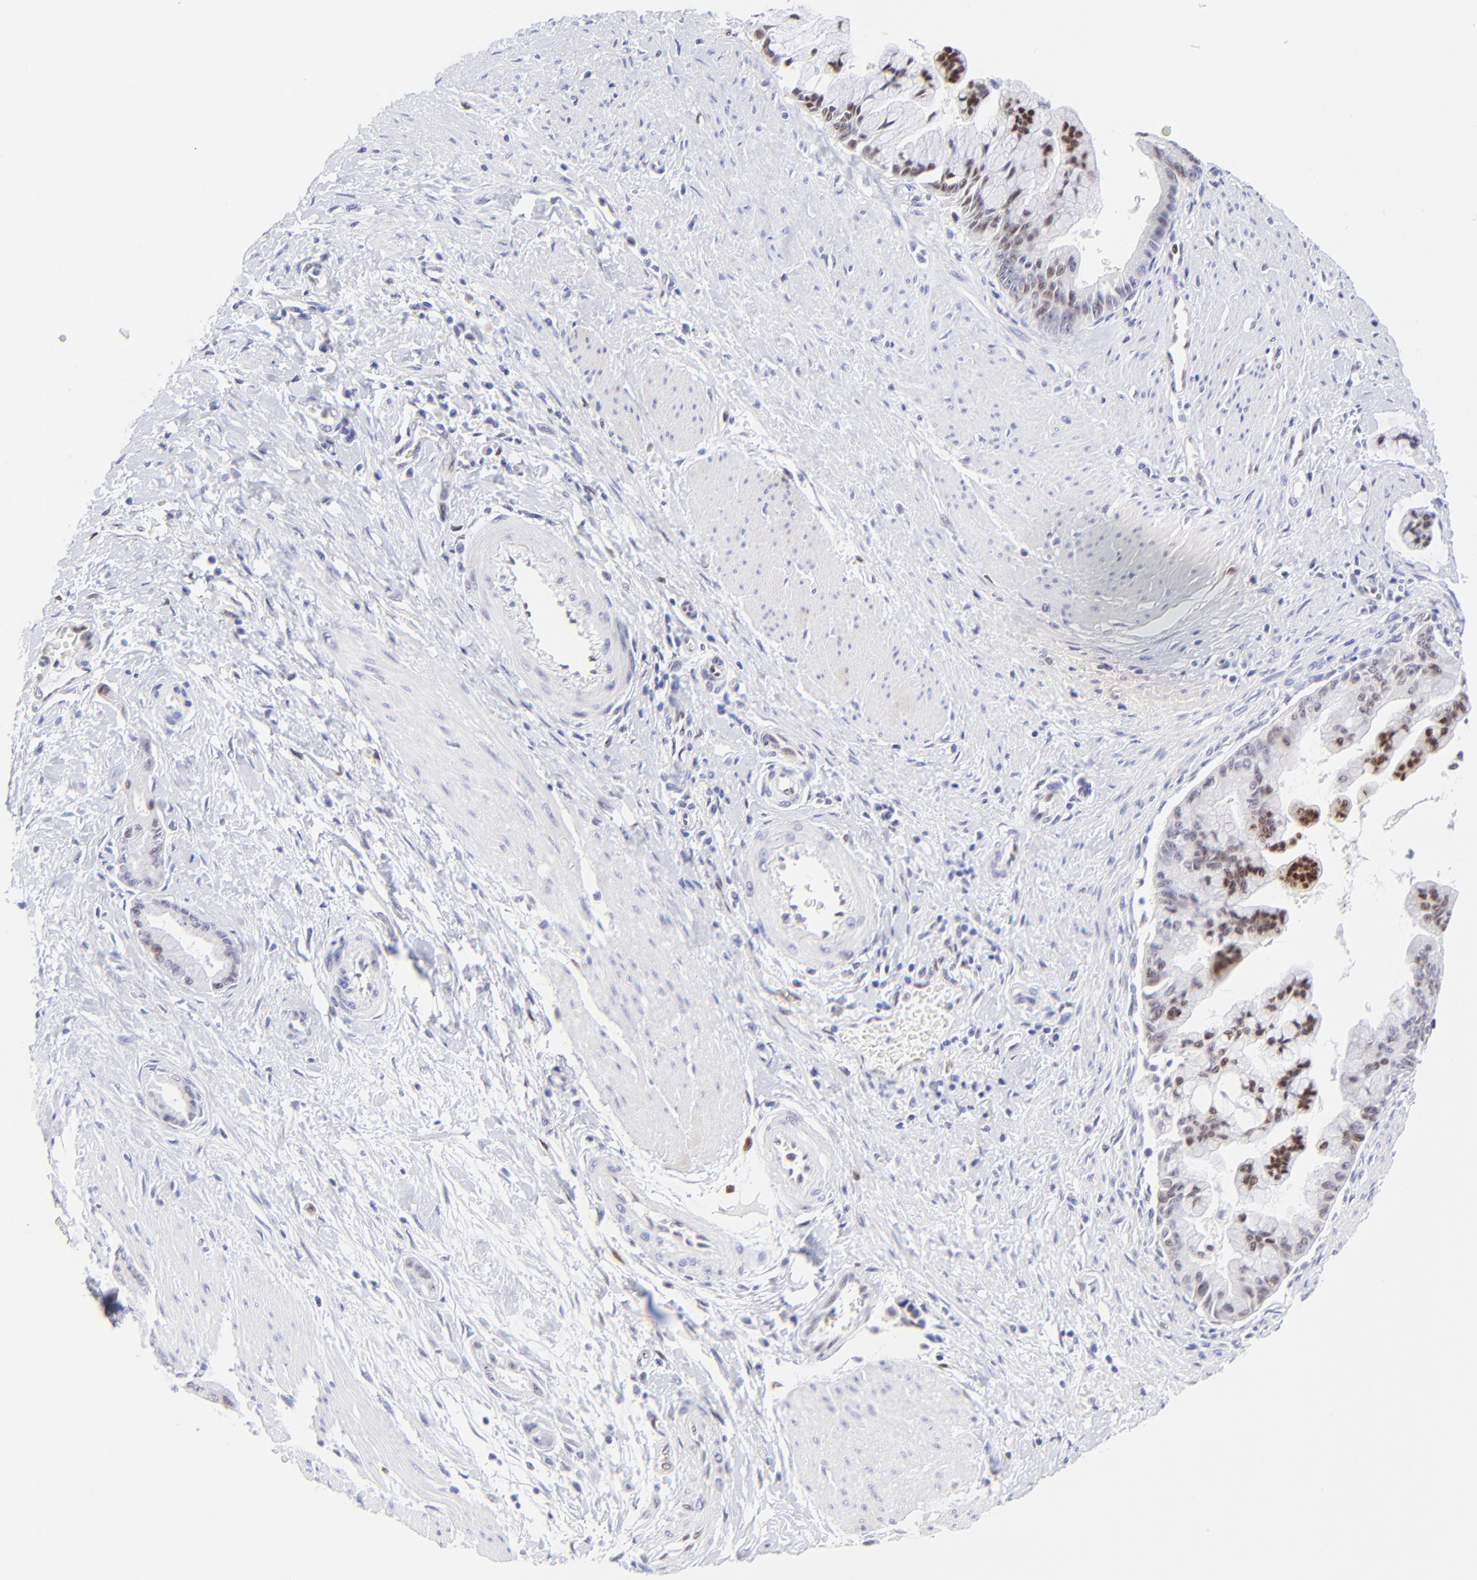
{"staining": {"intensity": "moderate", "quantity": "25%-75%", "location": "nuclear"}, "tissue": "pancreatic cancer", "cell_type": "Tumor cells", "image_type": "cancer", "snomed": [{"axis": "morphology", "description": "Adenocarcinoma, NOS"}, {"axis": "topography", "description": "Pancreas"}], "caption": "IHC (DAB) staining of pancreatic cancer (adenocarcinoma) reveals moderate nuclear protein staining in about 25%-75% of tumor cells. (DAB (3,3'-diaminobenzidine) = brown stain, brightfield microscopy at high magnification).", "gene": "KLF4", "patient": {"sex": "male", "age": 59}}